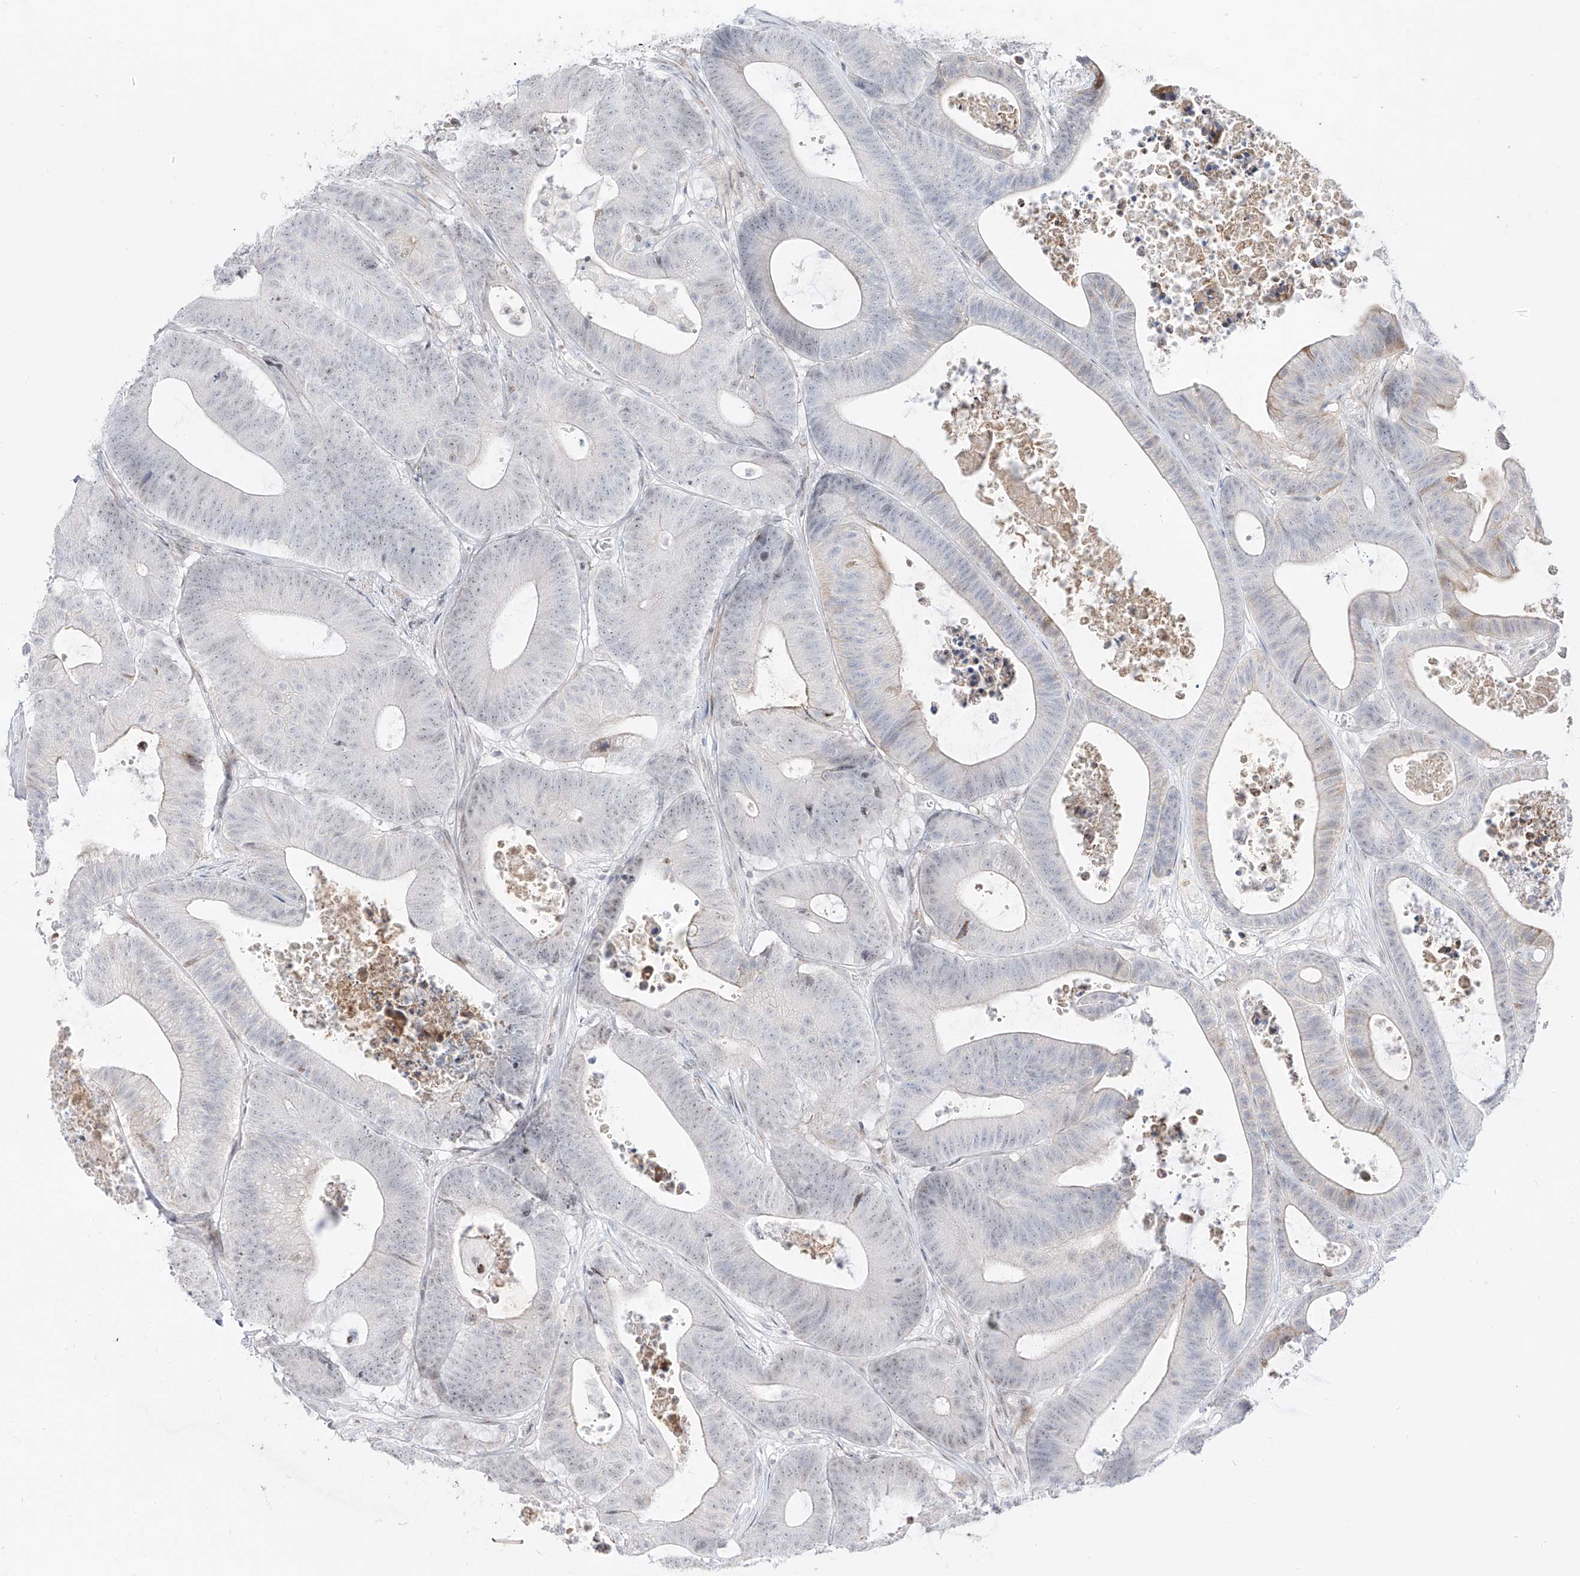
{"staining": {"intensity": "negative", "quantity": "none", "location": "none"}, "tissue": "colorectal cancer", "cell_type": "Tumor cells", "image_type": "cancer", "snomed": [{"axis": "morphology", "description": "Adenocarcinoma, NOS"}, {"axis": "topography", "description": "Colon"}], "caption": "Immunohistochemistry (IHC) histopathology image of neoplastic tissue: human colorectal adenocarcinoma stained with DAB reveals no significant protein staining in tumor cells. Nuclei are stained in blue.", "gene": "ZNF180", "patient": {"sex": "female", "age": 84}}